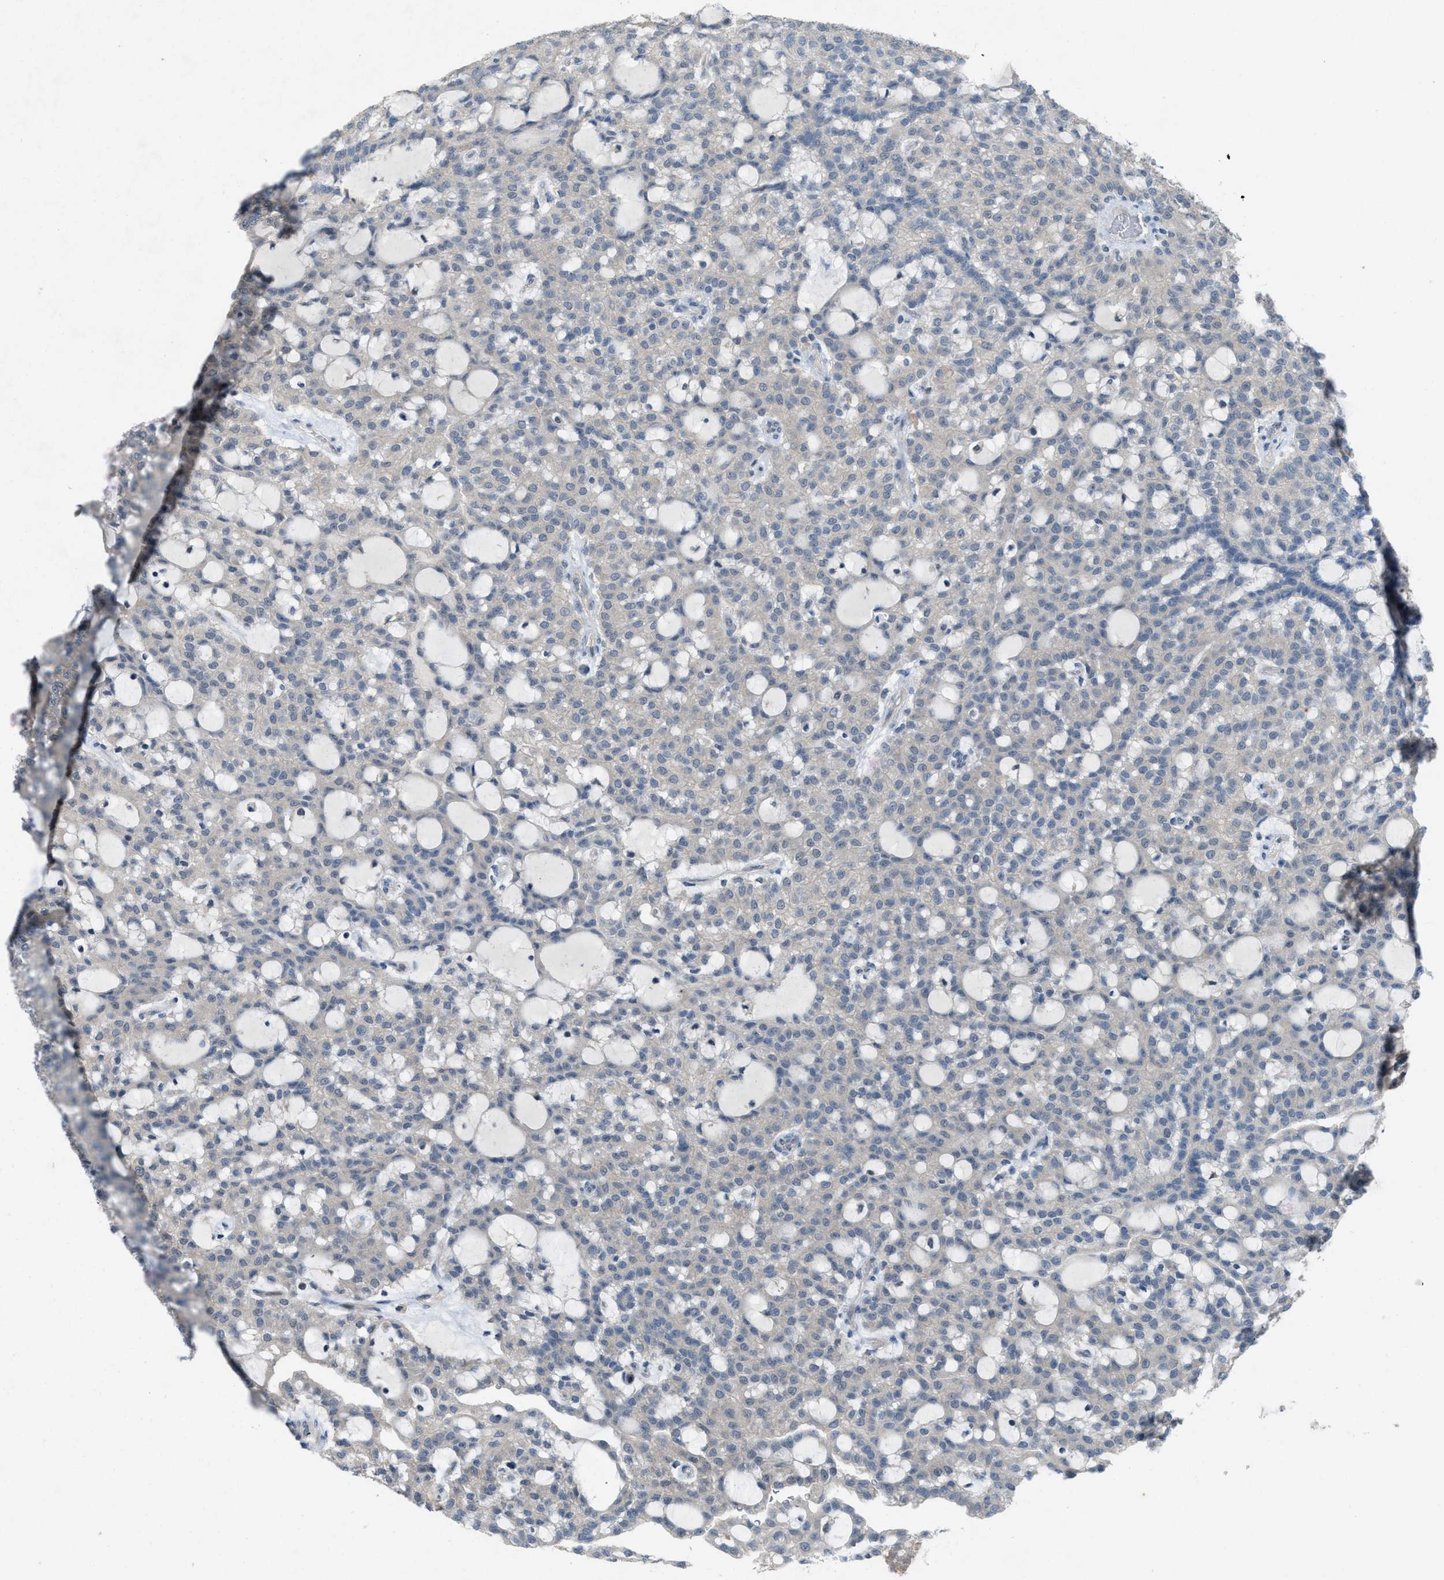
{"staining": {"intensity": "negative", "quantity": "none", "location": "none"}, "tissue": "renal cancer", "cell_type": "Tumor cells", "image_type": "cancer", "snomed": [{"axis": "morphology", "description": "Adenocarcinoma, NOS"}, {"axis": "topography", "description": "Kidney"}], "caption": "This is a histopathology image of immunohistochemistry staining of renal cancer (adenocarcinoma), which shows no staining in tumor cells.", "gene": "PLAA", "patient": {"sex": "male", "age": 63}}